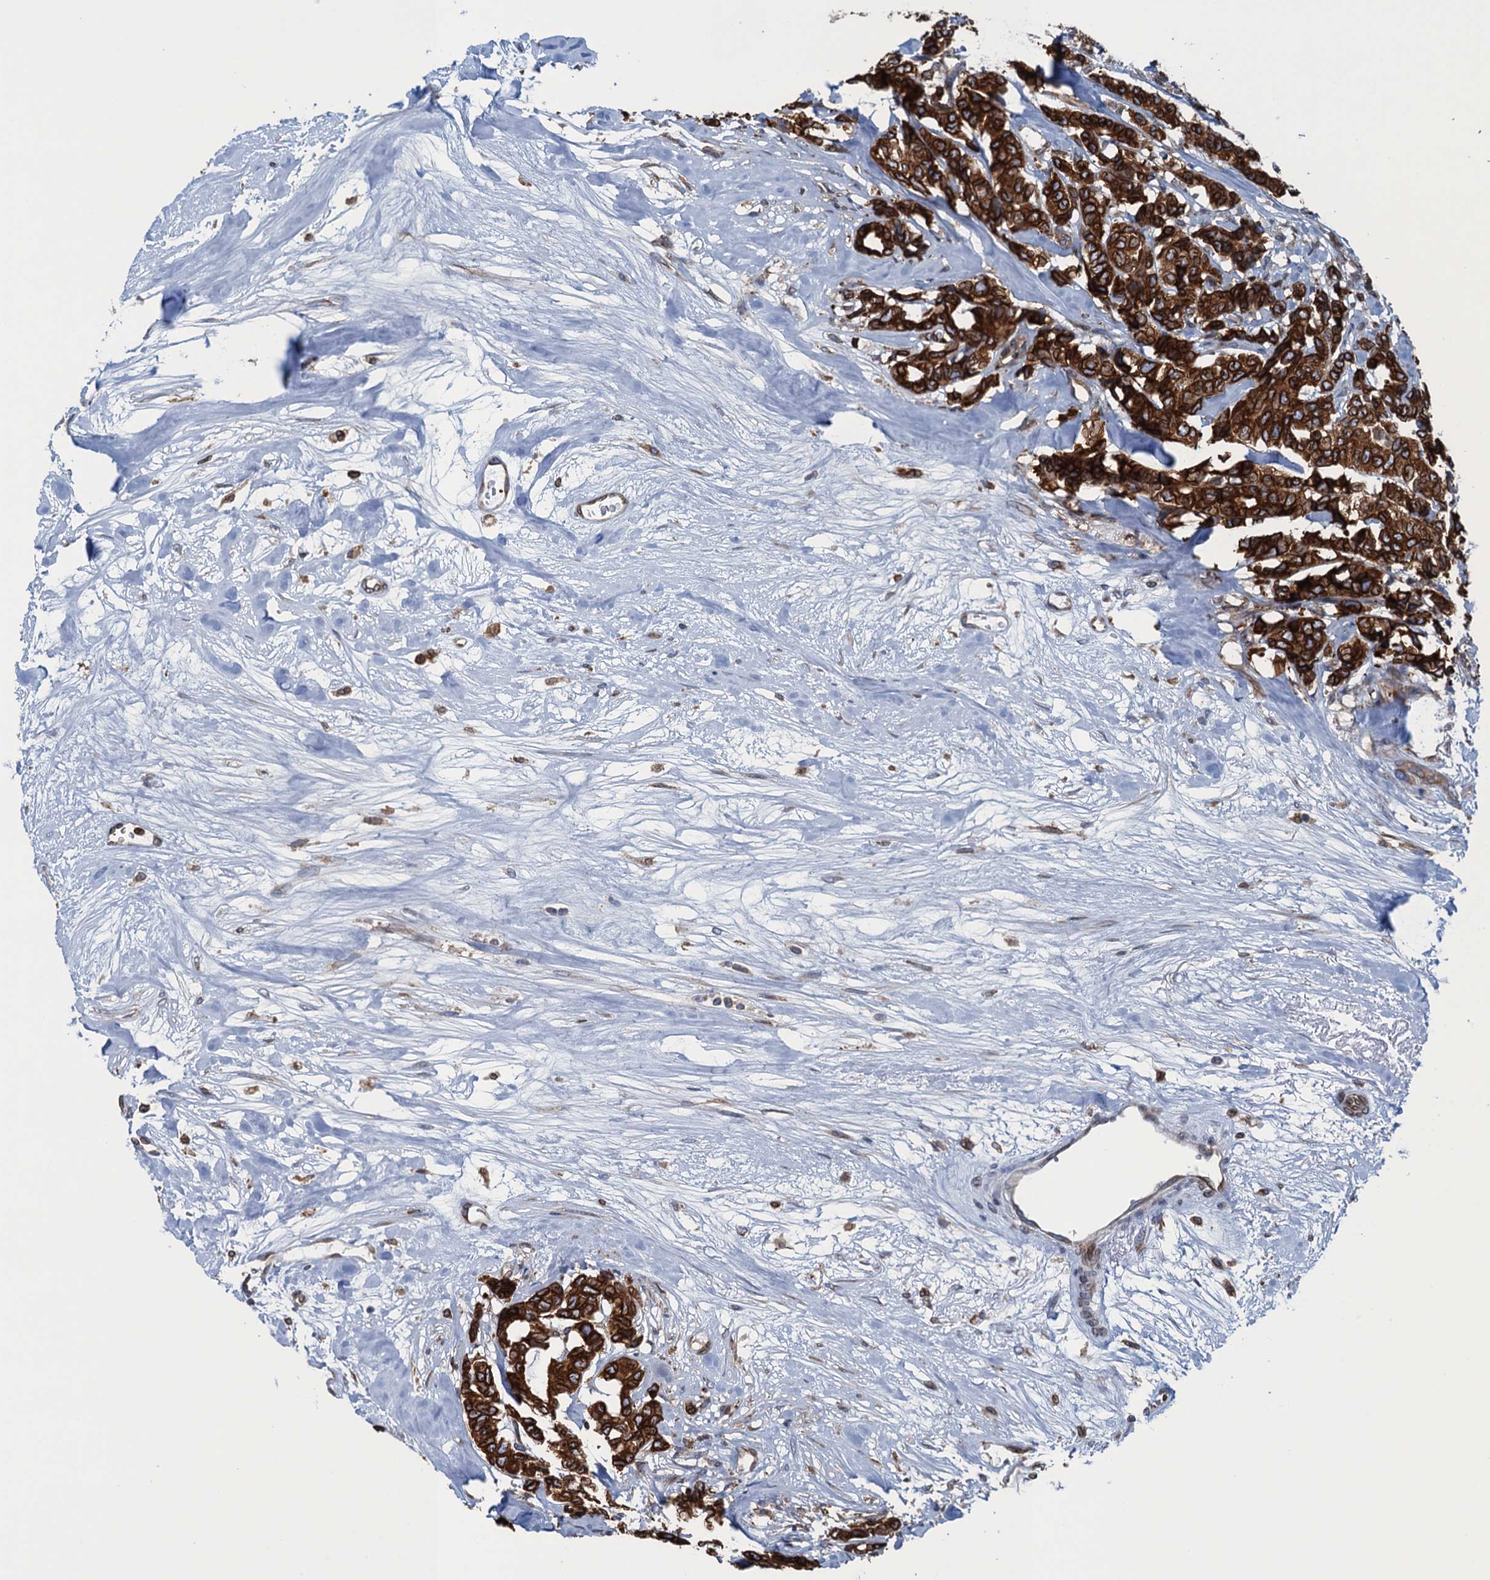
{"staining": {"intensity": "strong", "quantity": ">75%", "location": "cytoplasmic/membranous"}, "tissue": "breast cancer", "cell_type": "Tumor cells", "image_type": "cancer", "snomed": [{"axis": "morphology", "description": "Duct carcinoma"}, {"axis": "topography", "description": "Breast"}], "caption": "Breast cancer tissue reveals strong cytoplasmic/membranous positivity in approximately >75% of tumor cells, visualized by immunohistochemistry. The staining is performed using DAB brown chromogen to label protein expression. The nuclei are counter-stained blue using hematoxylin.", "gene": "TMEM205", "patient": {"sex": "female", "age": 87}}